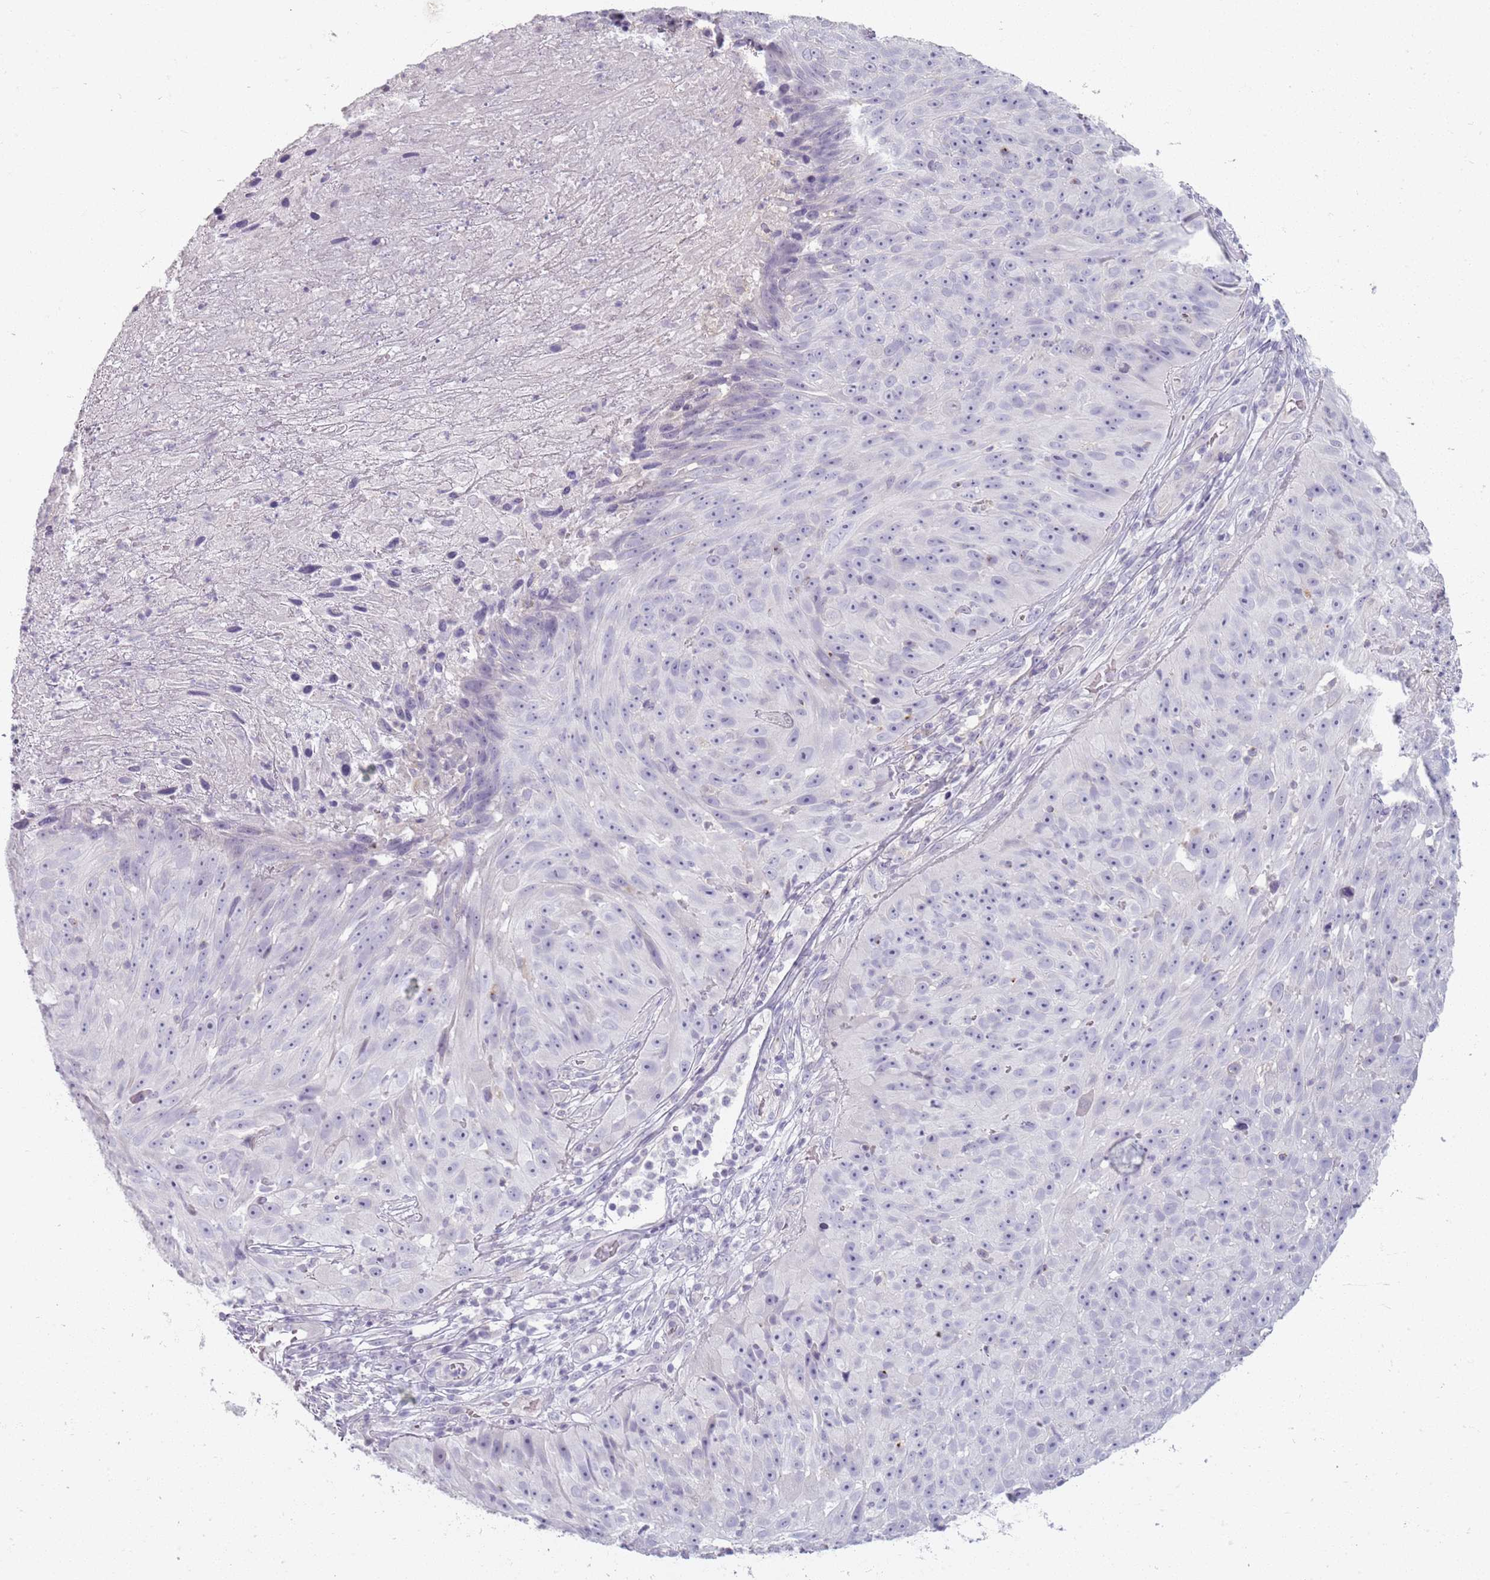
{"staining": {"intensity": "negative", "quantity": "none", "location": "none"}, "tissue": "skin cancer", "cell_type": "Tumor cells", "image_type": "cancer", "snomed": [{"axis": "morphology", "description": "Squamous cell carcinoma, NOS"}, {"axis": "topography", "description": "Skin"}], "caption": "This is an immunohistochemistry micrograph of skin cancer (squamous cell carcinoma). There is no staining in tumor cells.", "gene": "SYNGR3", "patient": {"sex": "female", "age": 87}}